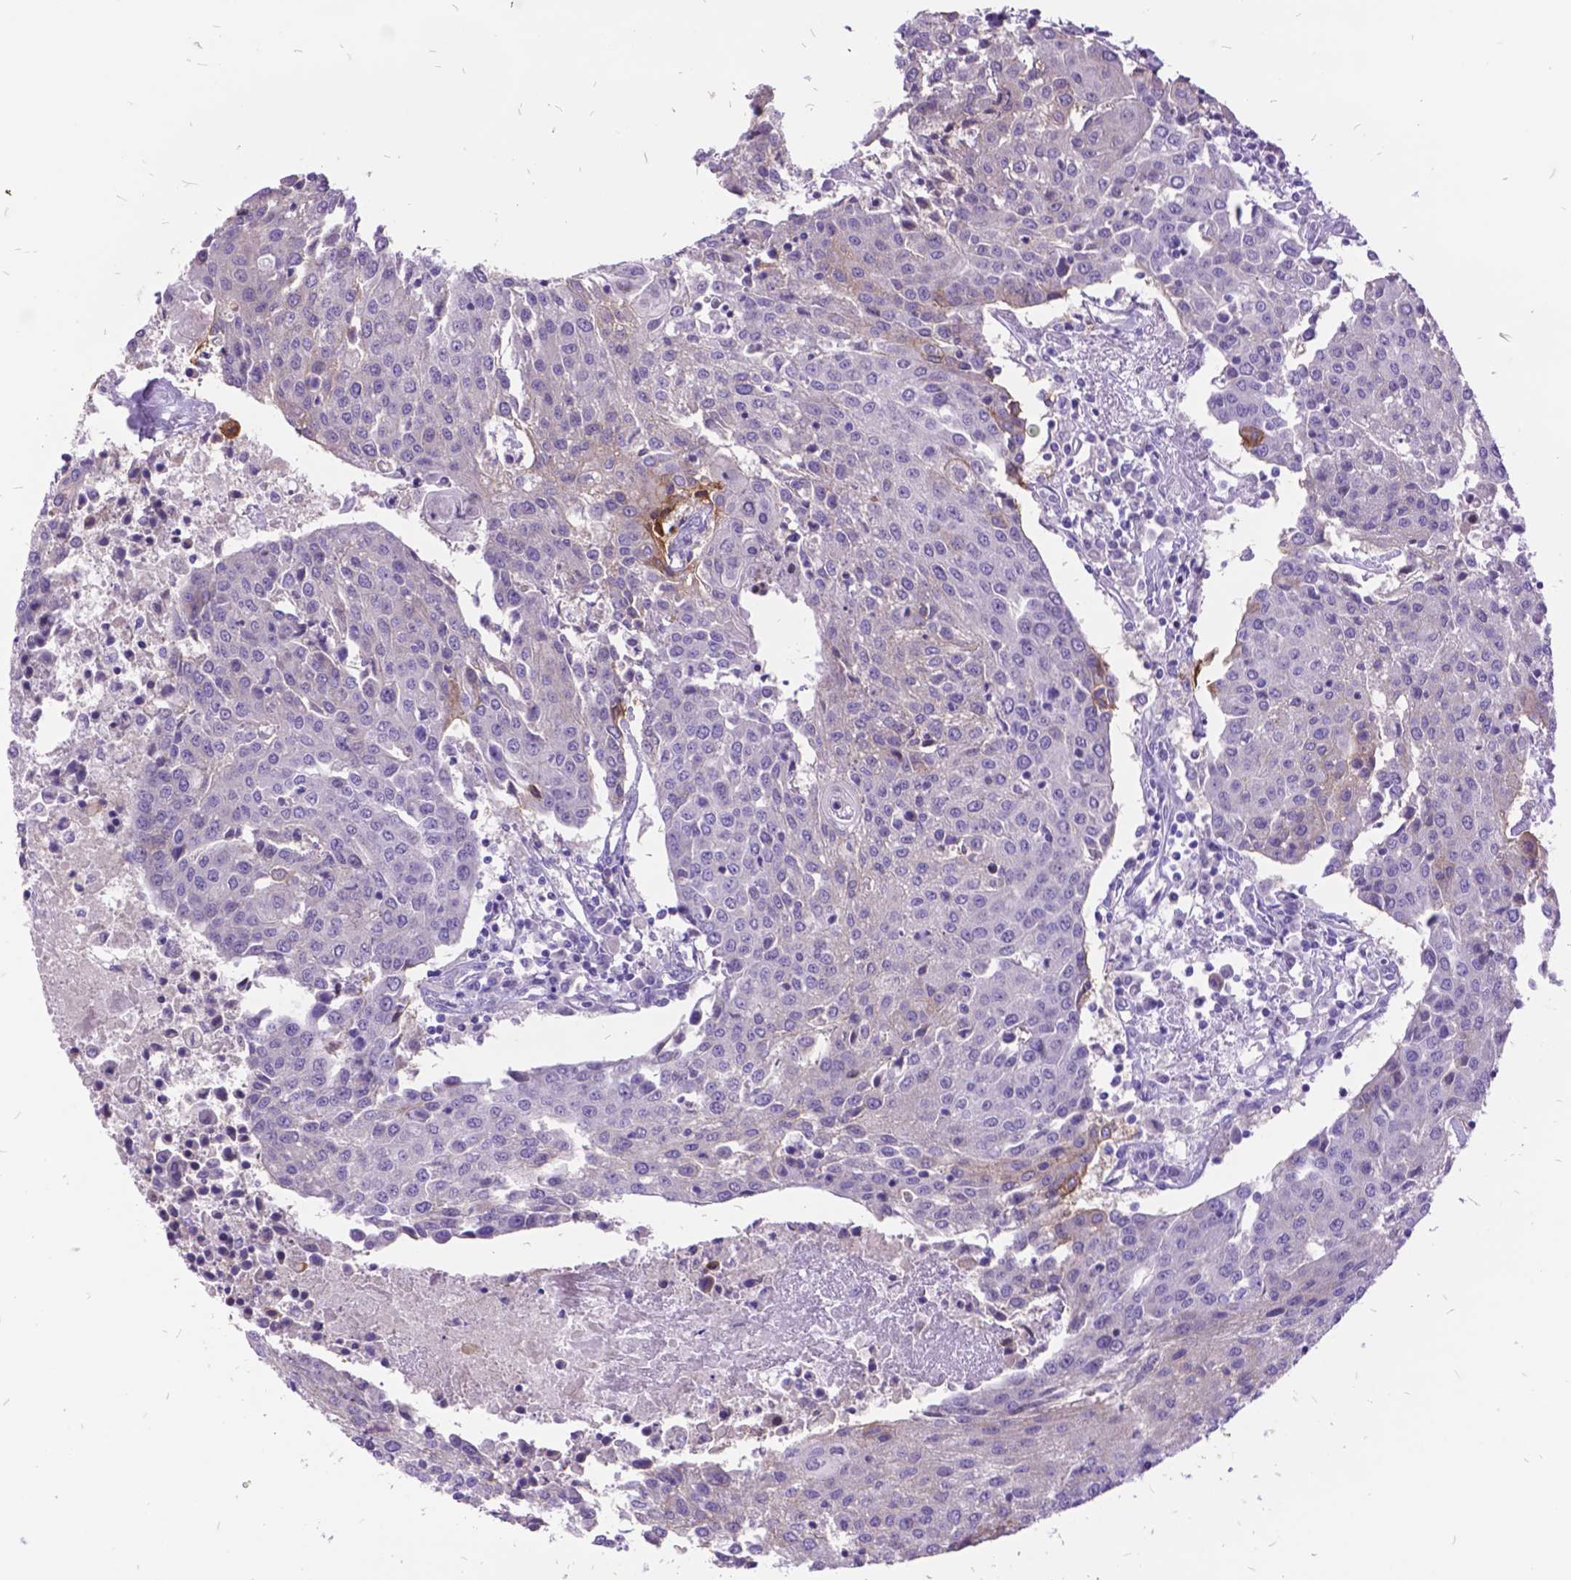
{"staining": {"intensity": "negative", "quantity": "none", "location": "none"}, "tissue": "urothelial cancer", "cell_type": "Tumor cells", "image_type": "cancer", "snomed": [{"axis": "morphology", "description": "Urothelial carcinoma, High grade"}, {"axis": "topography", "description": "Urinary bladder"}], "caption": "Tumor cells show no significant protein staining in urothelial cancer.", "gene": "ITGB6", "patient": {"sex": "female", "age": 85}}